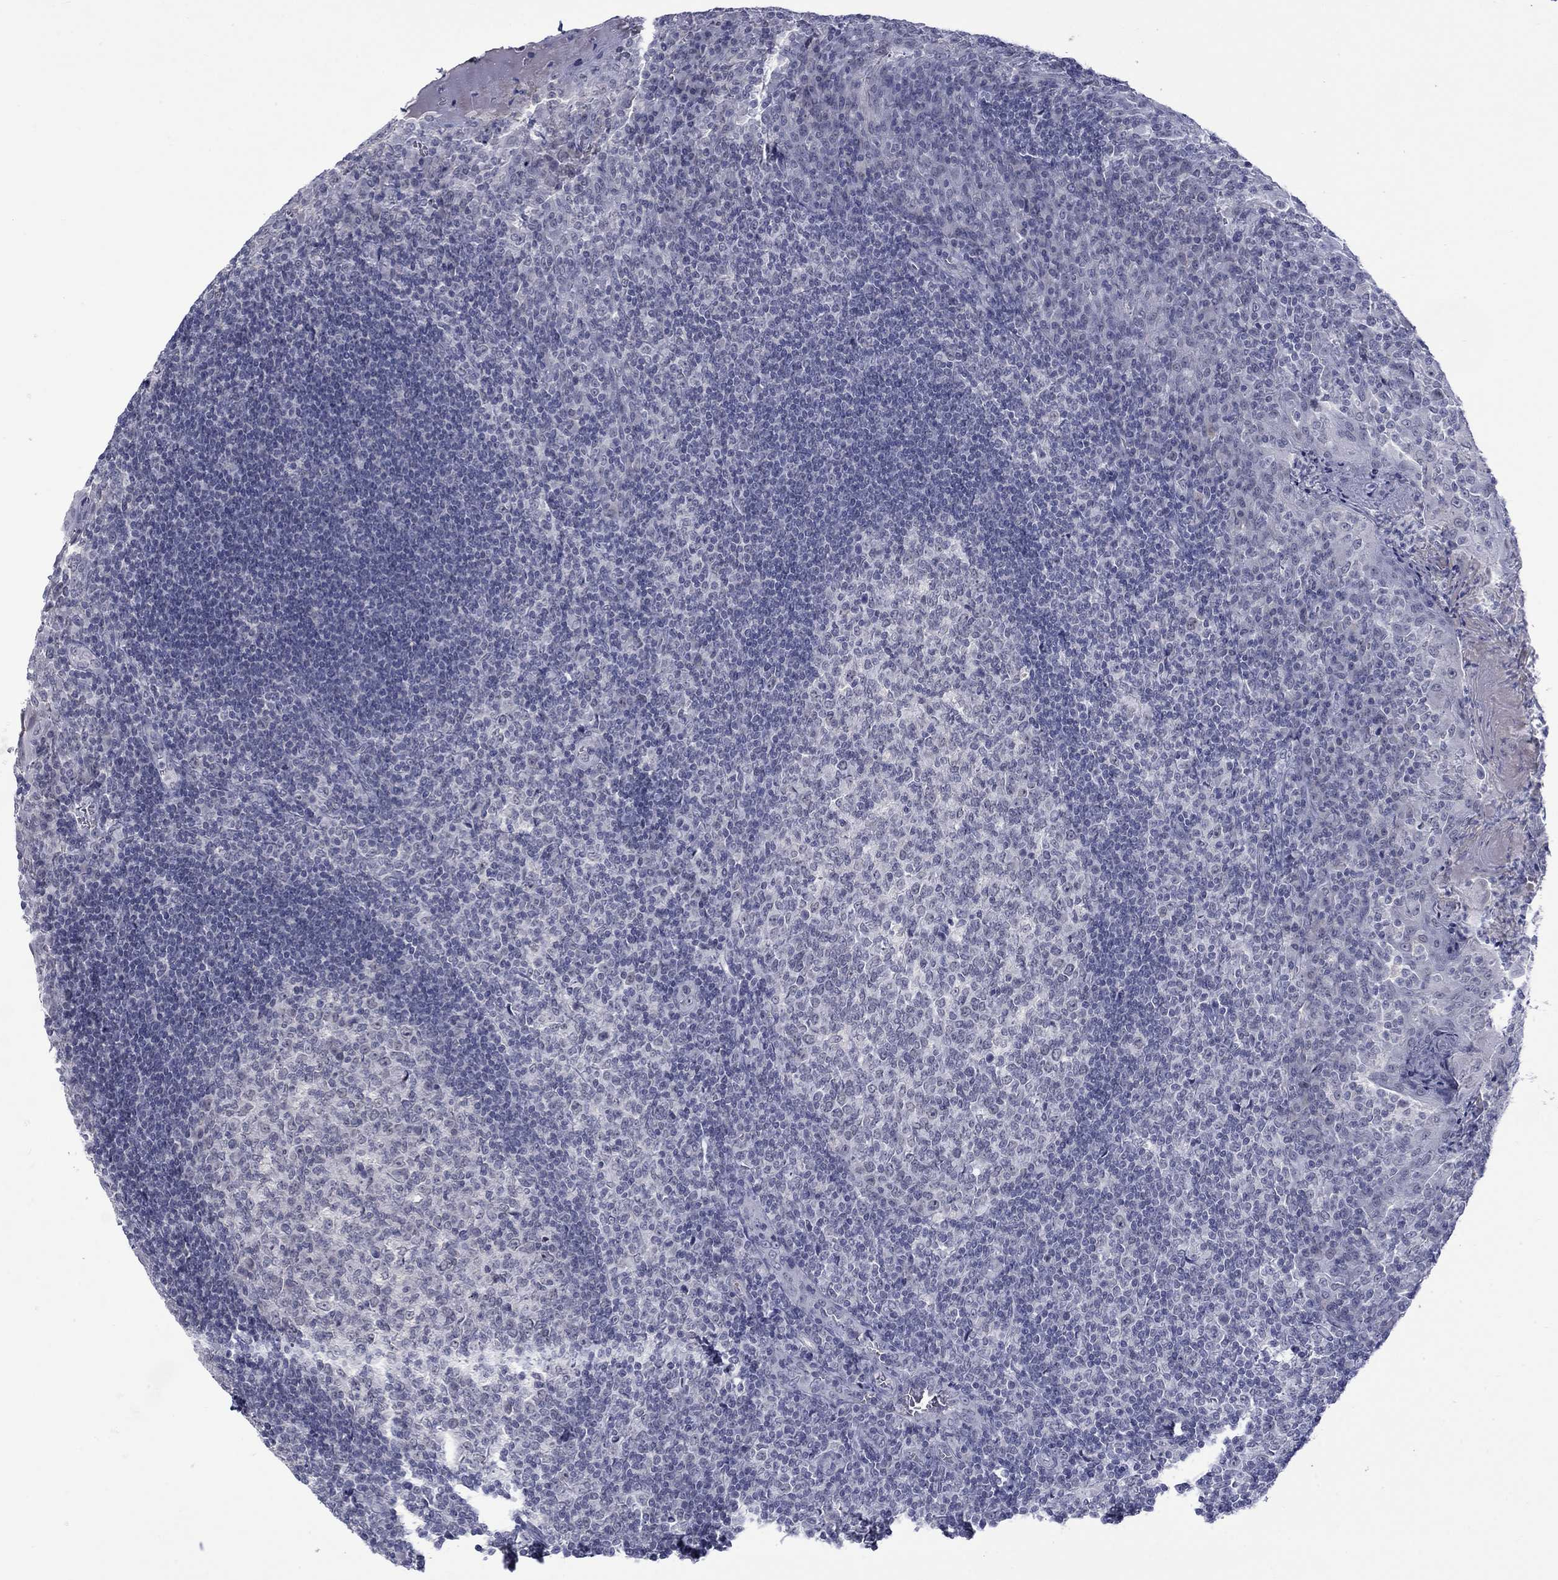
{"staining": {"intensity": "negative", "quantity": "none", "location": "none"}, "tissue": "tonsil", "cell_type": "Germinal center cells", "image_type": "normal", "snomed": [{"axis": "morphology", "description": "Normal tissue, NOS"}, {"axis": "topography", "description": "Tonsil"}], "caption": "The histopathology image reveals no staining of germinal center cells in normal tonsil.", "gene": "NSMF", "patient": {"sex": "female", "age": 12}}